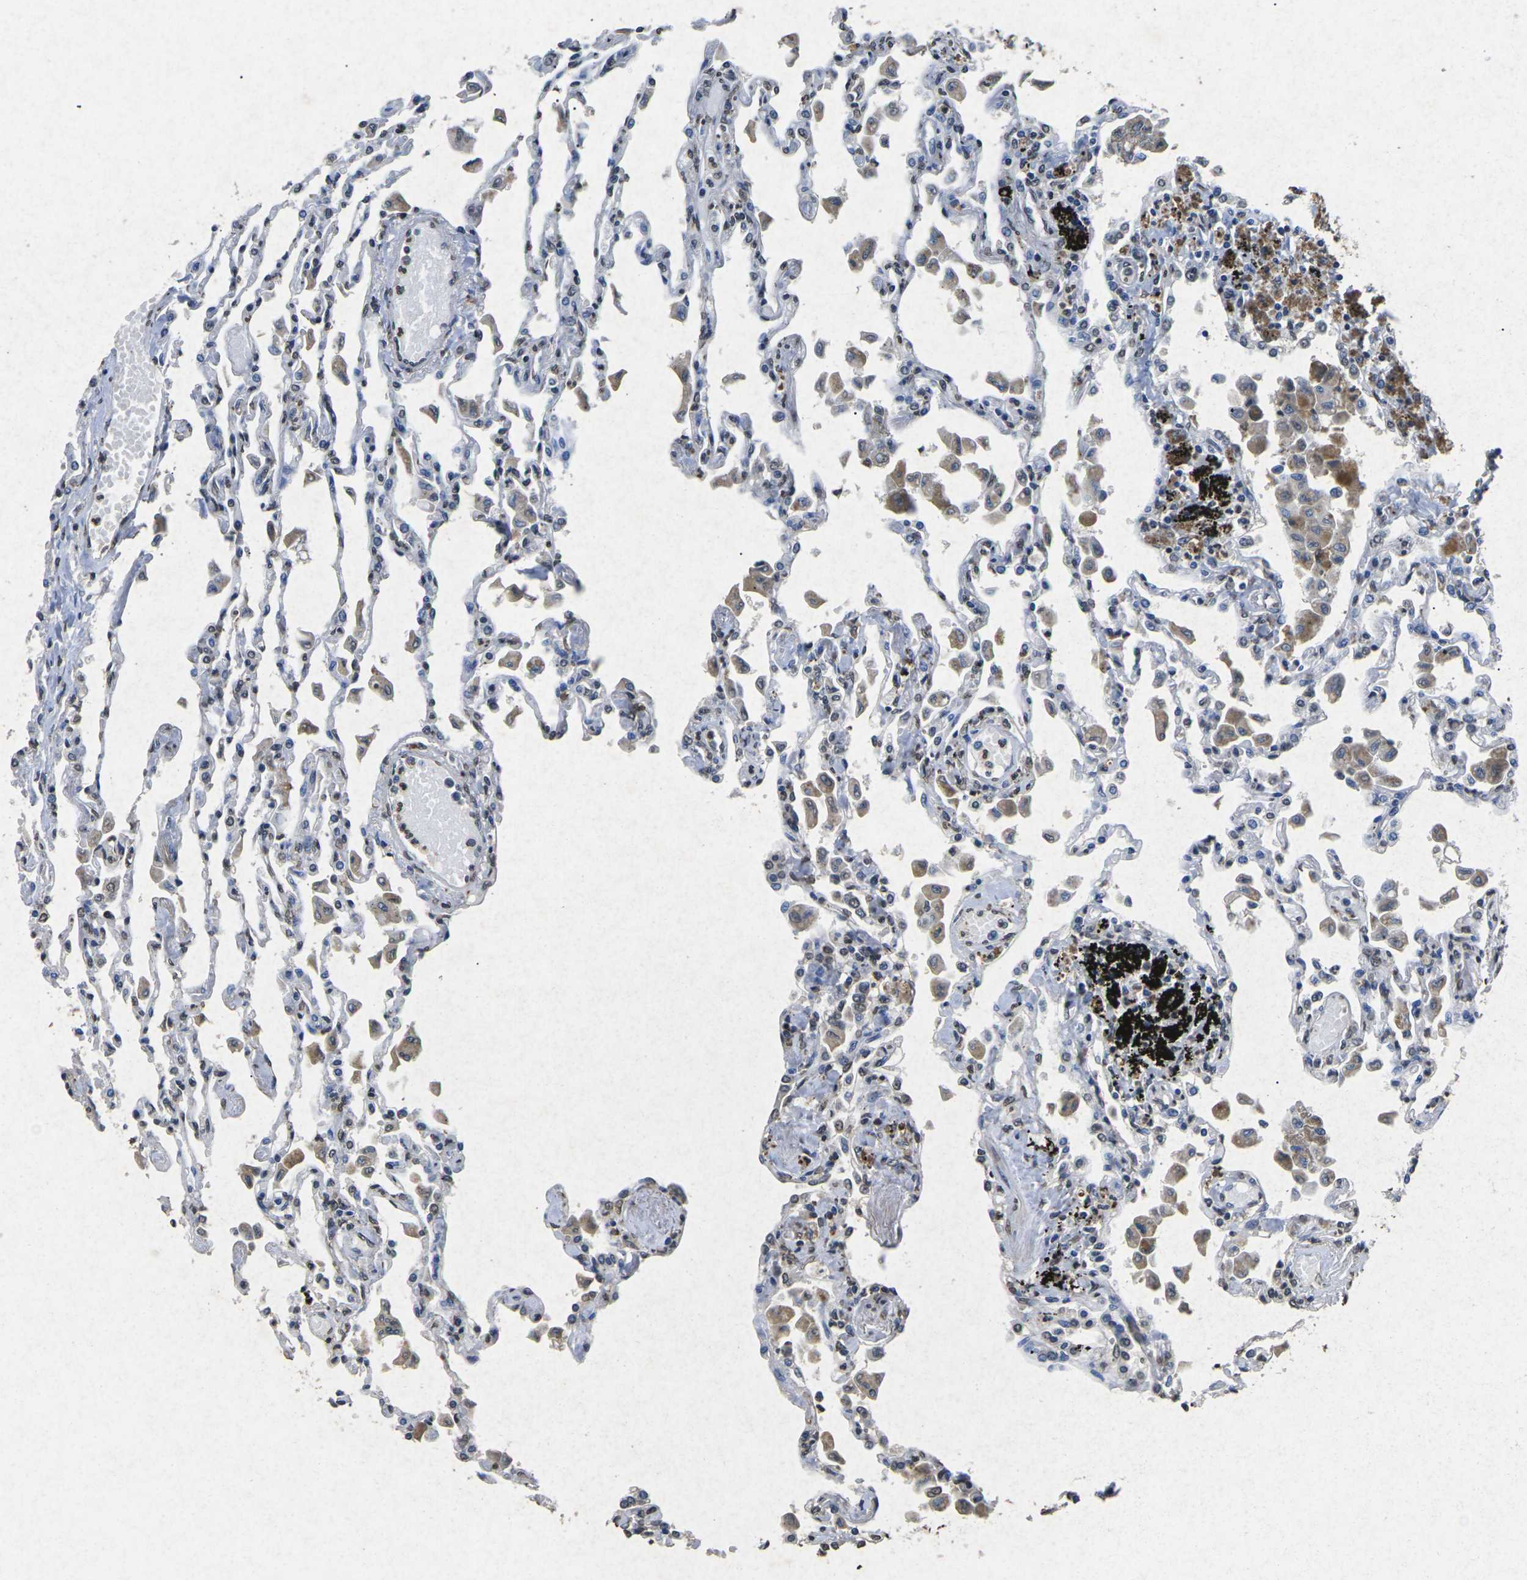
{"staining": {"intensity": "weak", "quantity": "<25%", "location": "cytoplasmic/membranous"}, "tissue": "lung", "cell_type": "Alveolar cells", "image_type": "normal", "snomed": [{"axis": "morphology", "description": "Normal tissue, NOS"}, {"axis": "topography", "description": "Bronchus"}, {"axis": "topography", "description": "Lung"}], "caption": "Alveolar cells are negative for protein expression in normal human lung. (Stains: DAB immunohistochemistry (IHC) with hematoxylin counter stain, Microscopy: brightfield microscopy at high magnification).", "gene": "SCNN1B", "patient": {"sex": "female", "age": 49}}